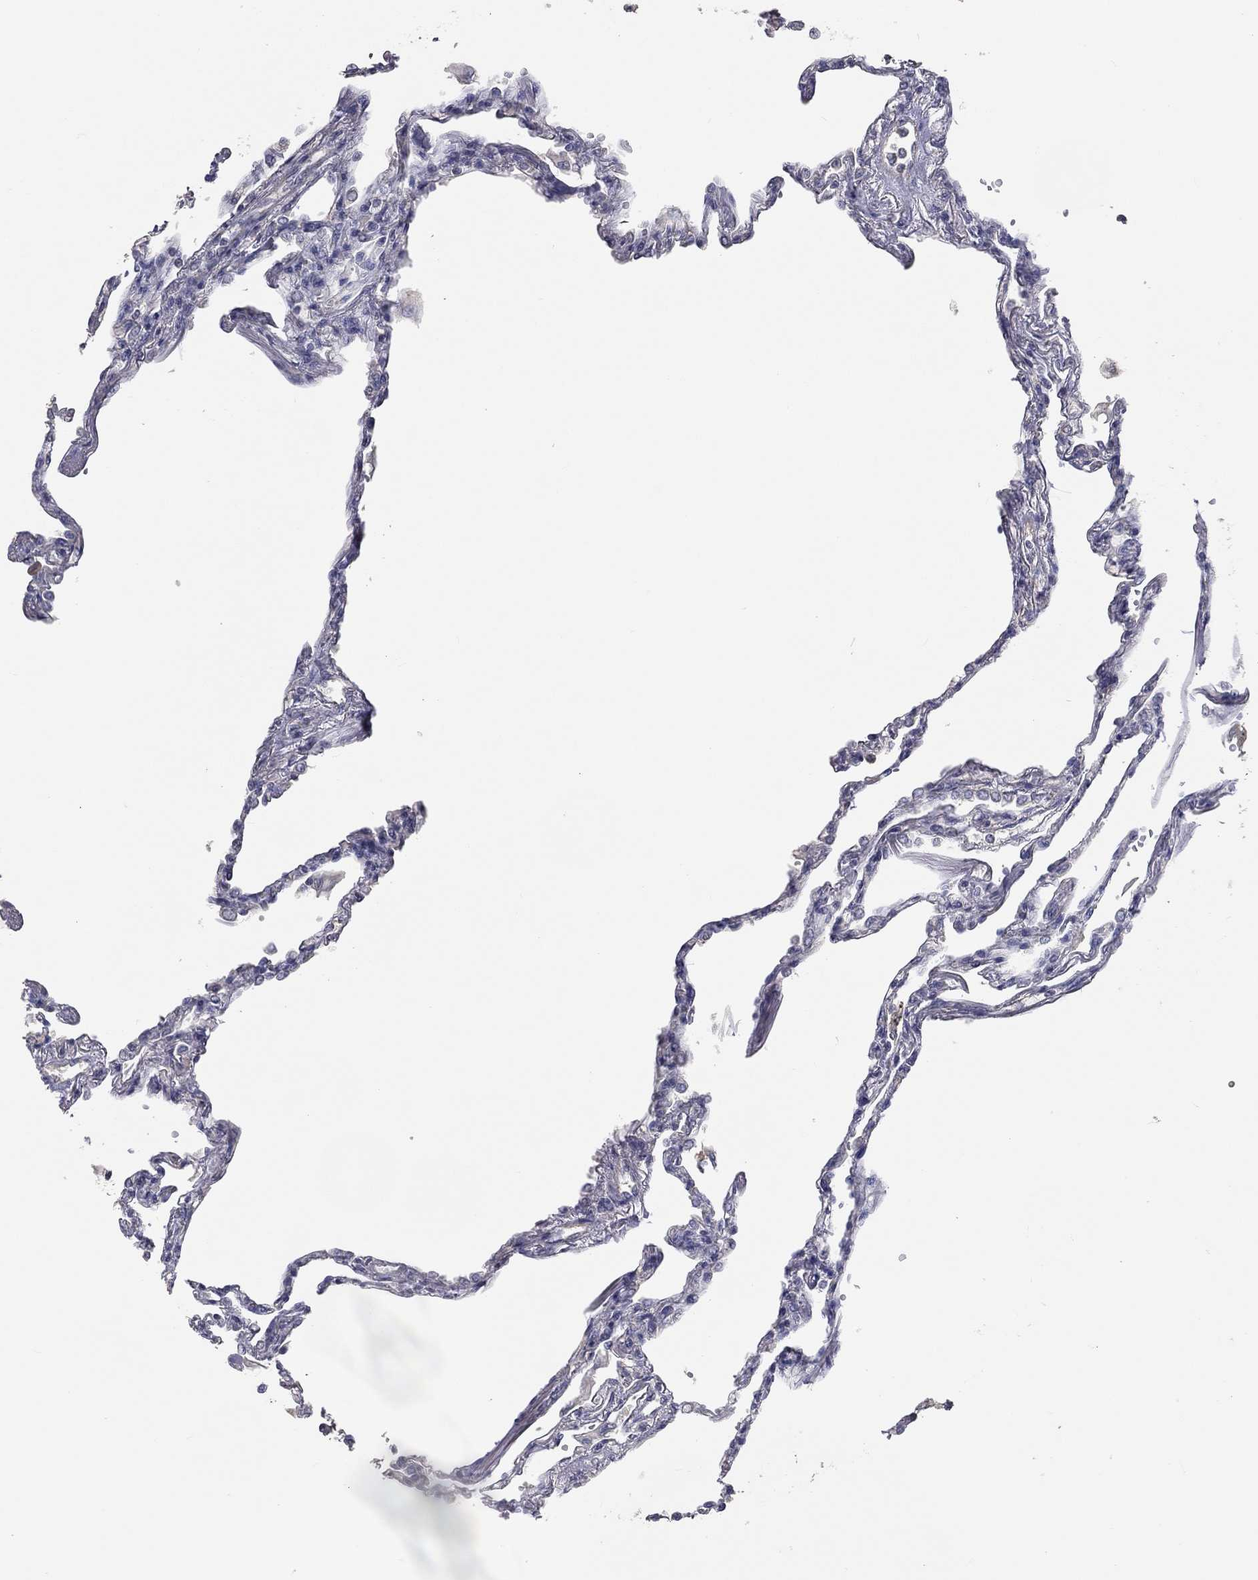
{"staining": {"intensity": "negative", "quantity": "none", "location": "none"}, "tissue": "lung", "cell_type": "Alveolar cells", "image_type": "normal", "snomed": [{"axis": "morphology", "description": "Normal tissue, NOS"}, {"axis": "topography", "description": "Lung"}], "caption": "Immunohistochemistry of unremarkable human lung exhibits no positivity in alveolar cells.", "gene": "CROCC", "patient": {"sex": "male", "age": 78}}